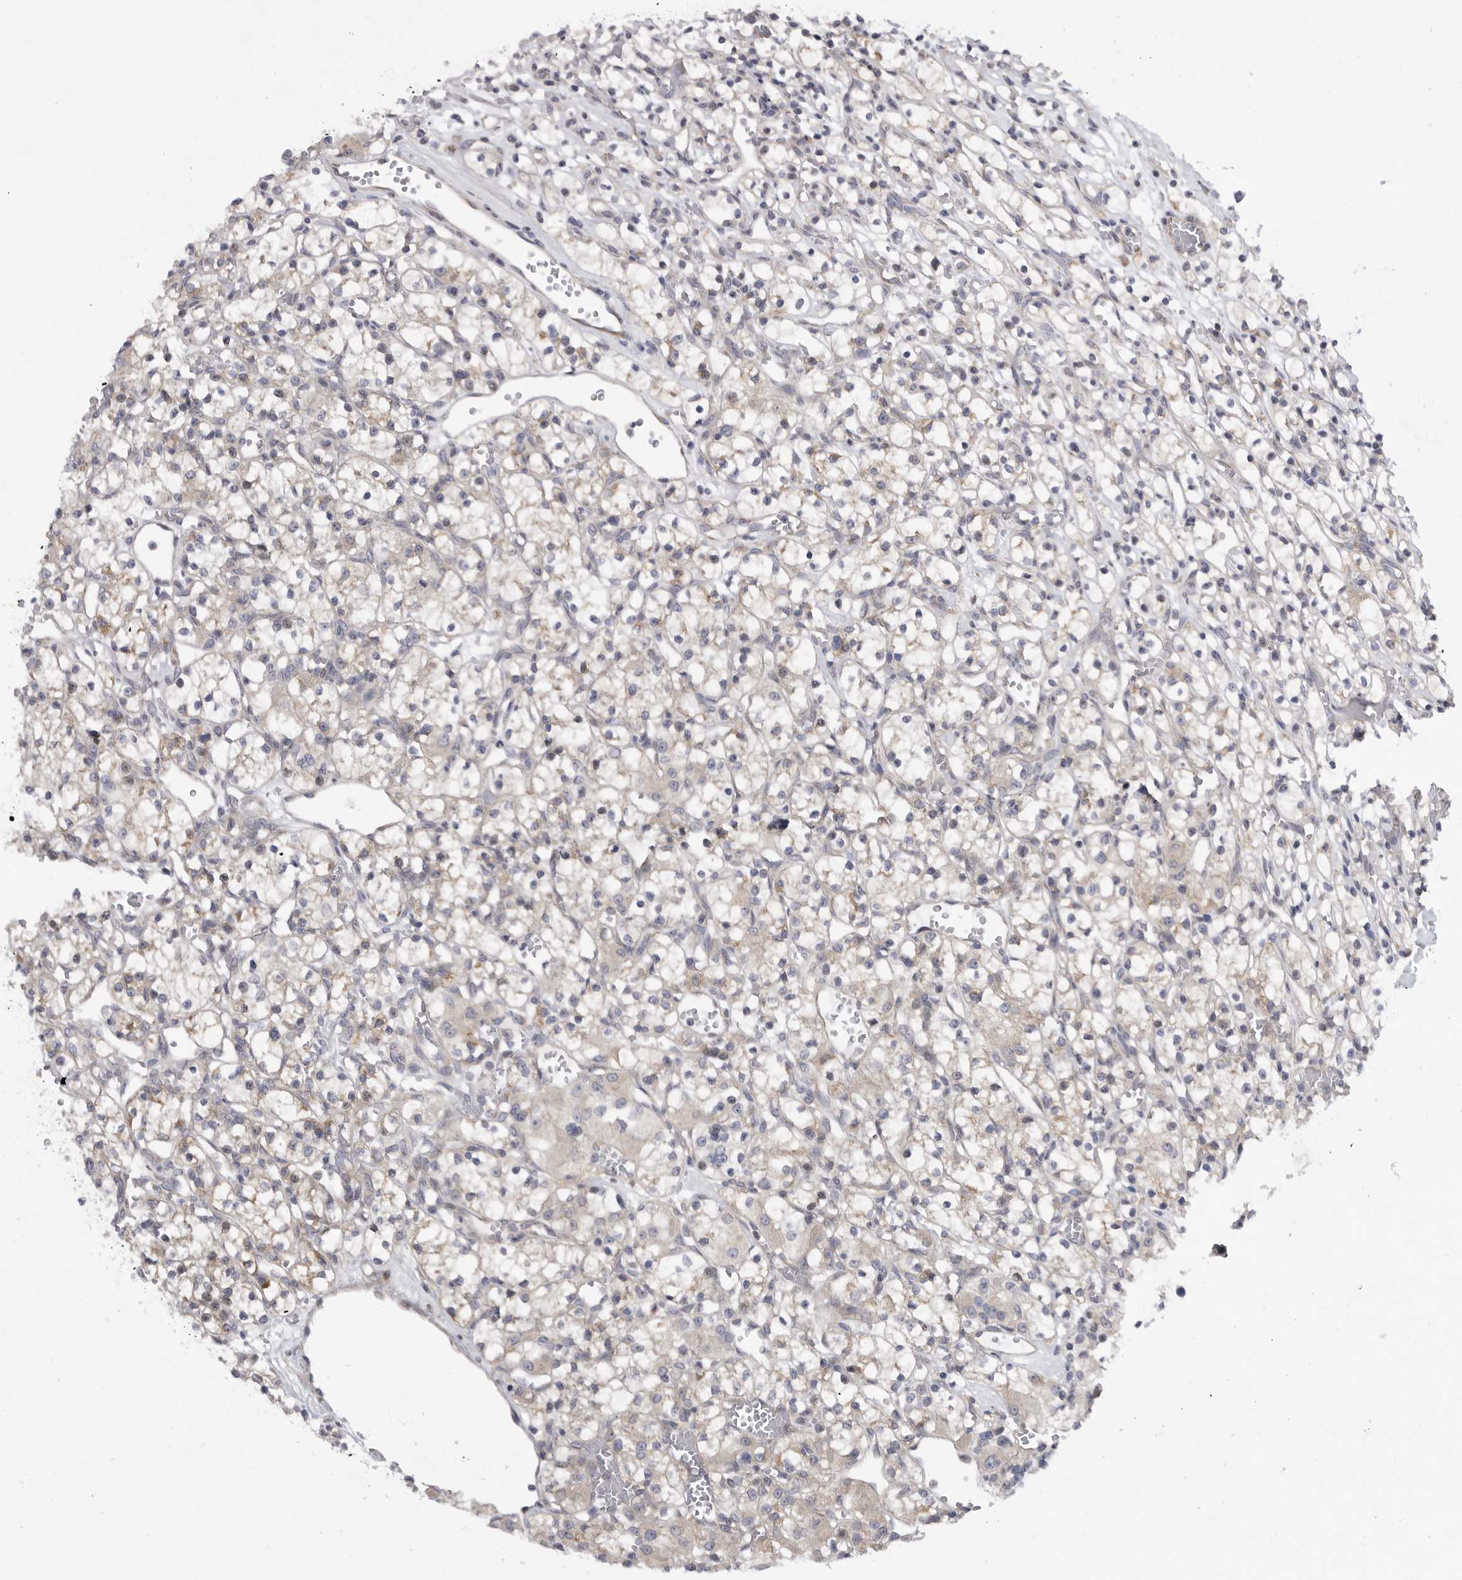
{"staining": {"intensity": "negative", "quantity": "none", "location": "none"}, "tissue": "renal cancer", "cell_type": "Tumor cells", "image_type": "cancer", "snomed": [{"axis": "morphology", "description": "Adenocarcinoma, NOS"}, {"axis": "topography", "description": "Kidney"}], "caption": "Tumor cells show no significant protein expression in renal adenocarcinoma. (Brightfield microscopy of DAB (3,3'-diaminobenzidine) immunohistochemistry at high magnification).", "gene": "FBXO43", "patient": {"sex": "female", "age": 59}}